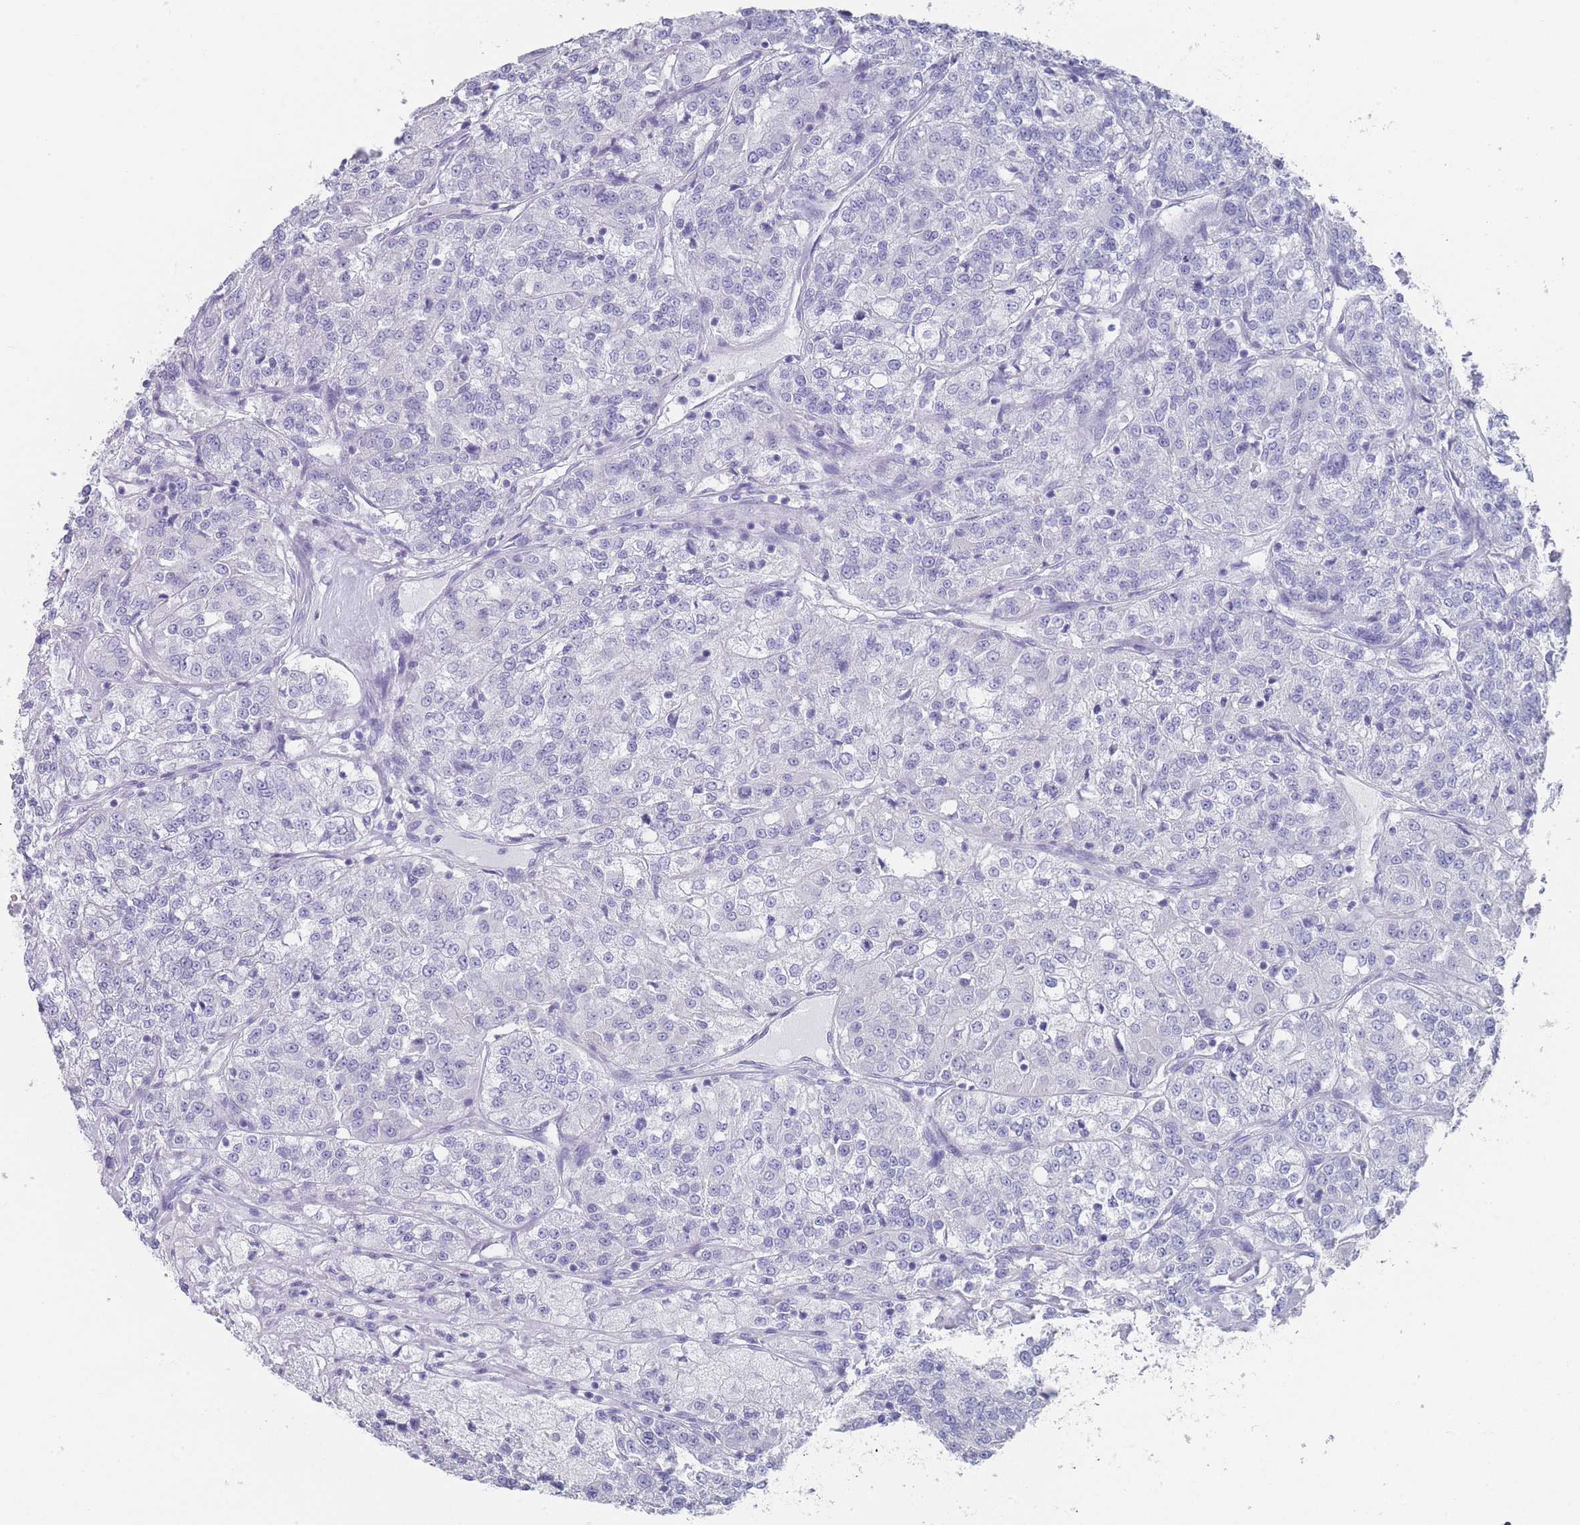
{"staining": {"intensity": "negative", "quantity": "none", "location": "none"}, "tissue": "renal cancer", "cell_type": "Tumor cells", "image_type": "cancer", "snomed": [{"axis": "morphology", "description": "Adenocarcinoma, NOS"}, {"axis": "topography", "description": "Kidney"}], "caption": "A high-resolution micrograph shows IHC staining of renal adenocarcinoma, which reveals no significant expression in tumor cells.", "gene": "RAB2B", "patient": {"sex": "female", "age": 63}}